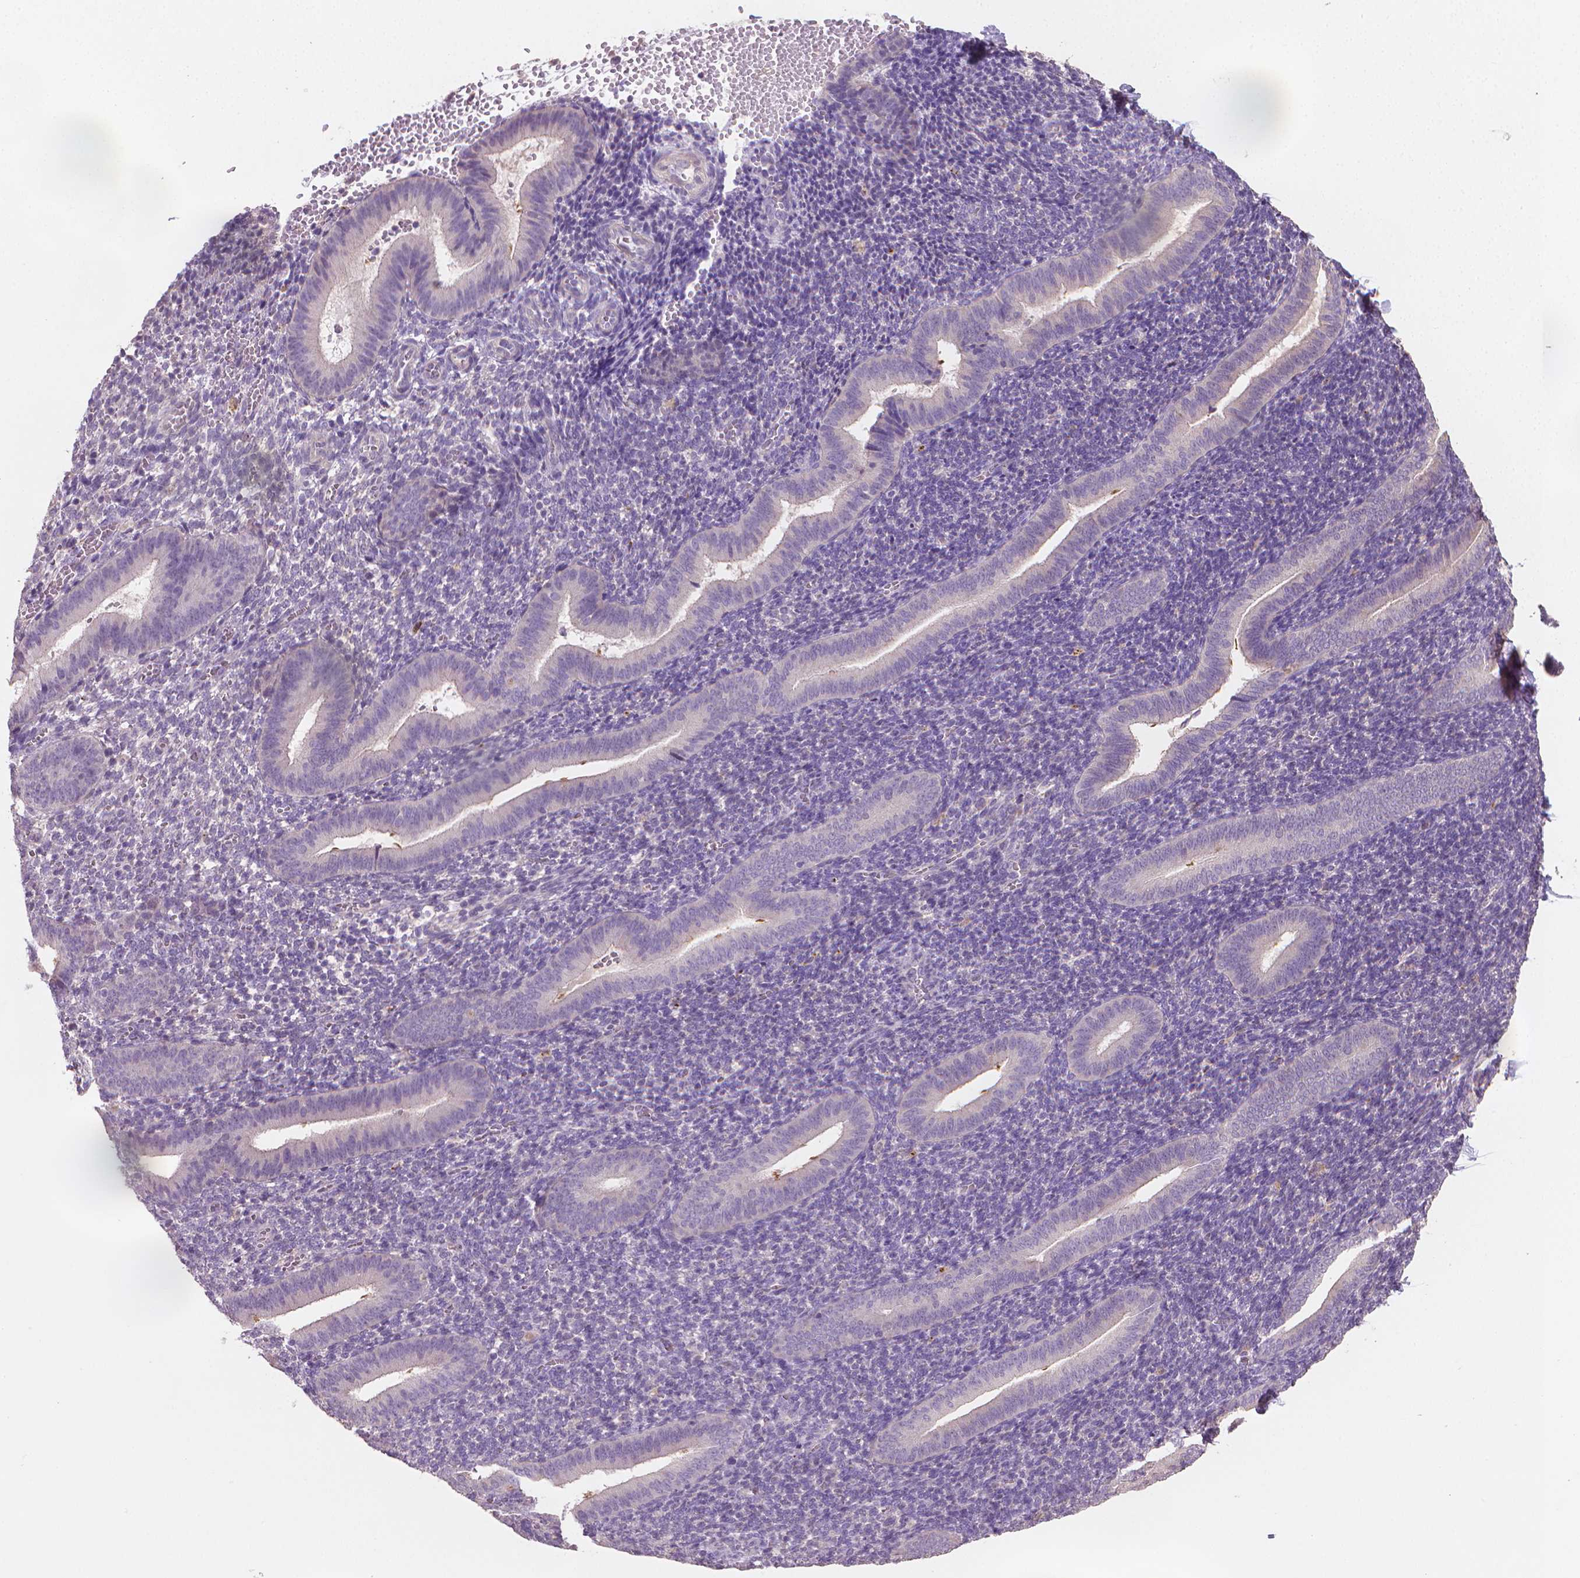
{"staining": {"intensity": "negative", "quantity": "none", "location": "none"}, "tissue": "endometrium", "cell_type": "Cells in endometrial stroma", "image_type": "normal", "snomed": [{"axis": "morphology", "description": "Normal tissue, NOS"}, {"axis": "topography", "description": "Endometrium"}], "caption": "DAB immunohistochemical staining of unremarkable human endometrium reveals no significant expression in cells in endometrial stroma.", "gene": "CATIP", "patient": {"sex": "female", "age": 25}}